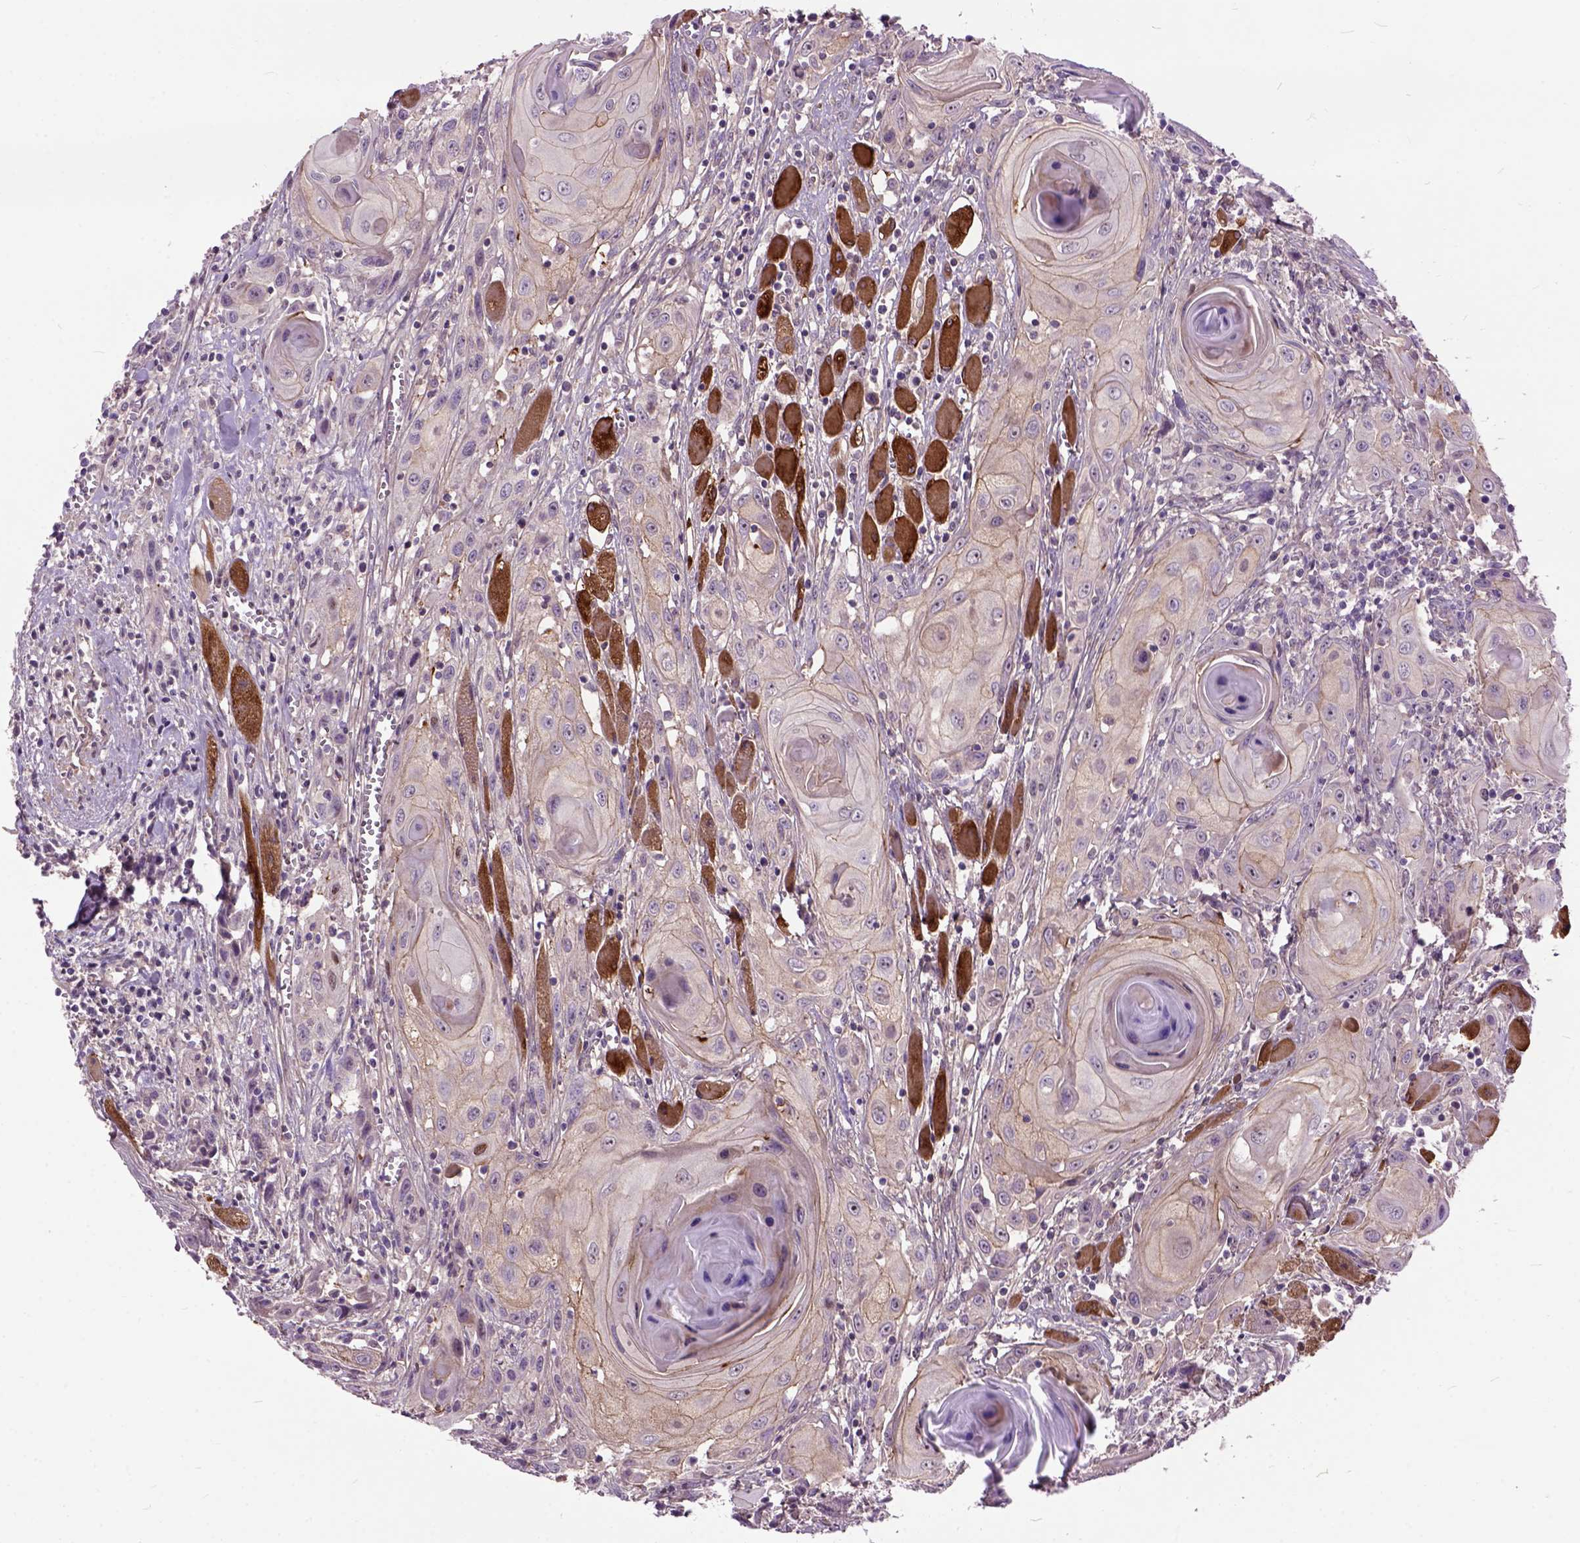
{"staining": {"intensity": "weak", "quantity": ">75%", "location": "cytoplasmic/membranous"}, "tissue": "head and neck cancer", "cell_type": "Tumor cells", "image_type": "cancer", "snomed": [{"axis": "morphology", "description": "Squamous cell carcinoma, NOS"}, {"axis": "topography", "description": "Head-Neck"}], "caption": "A brown stain shows weak cytoplasmic/membranous staining of a protein in head and neck cancer tumor cells.", "gene": "MAPT", "patient": {"sex": "female", "age": 80}}